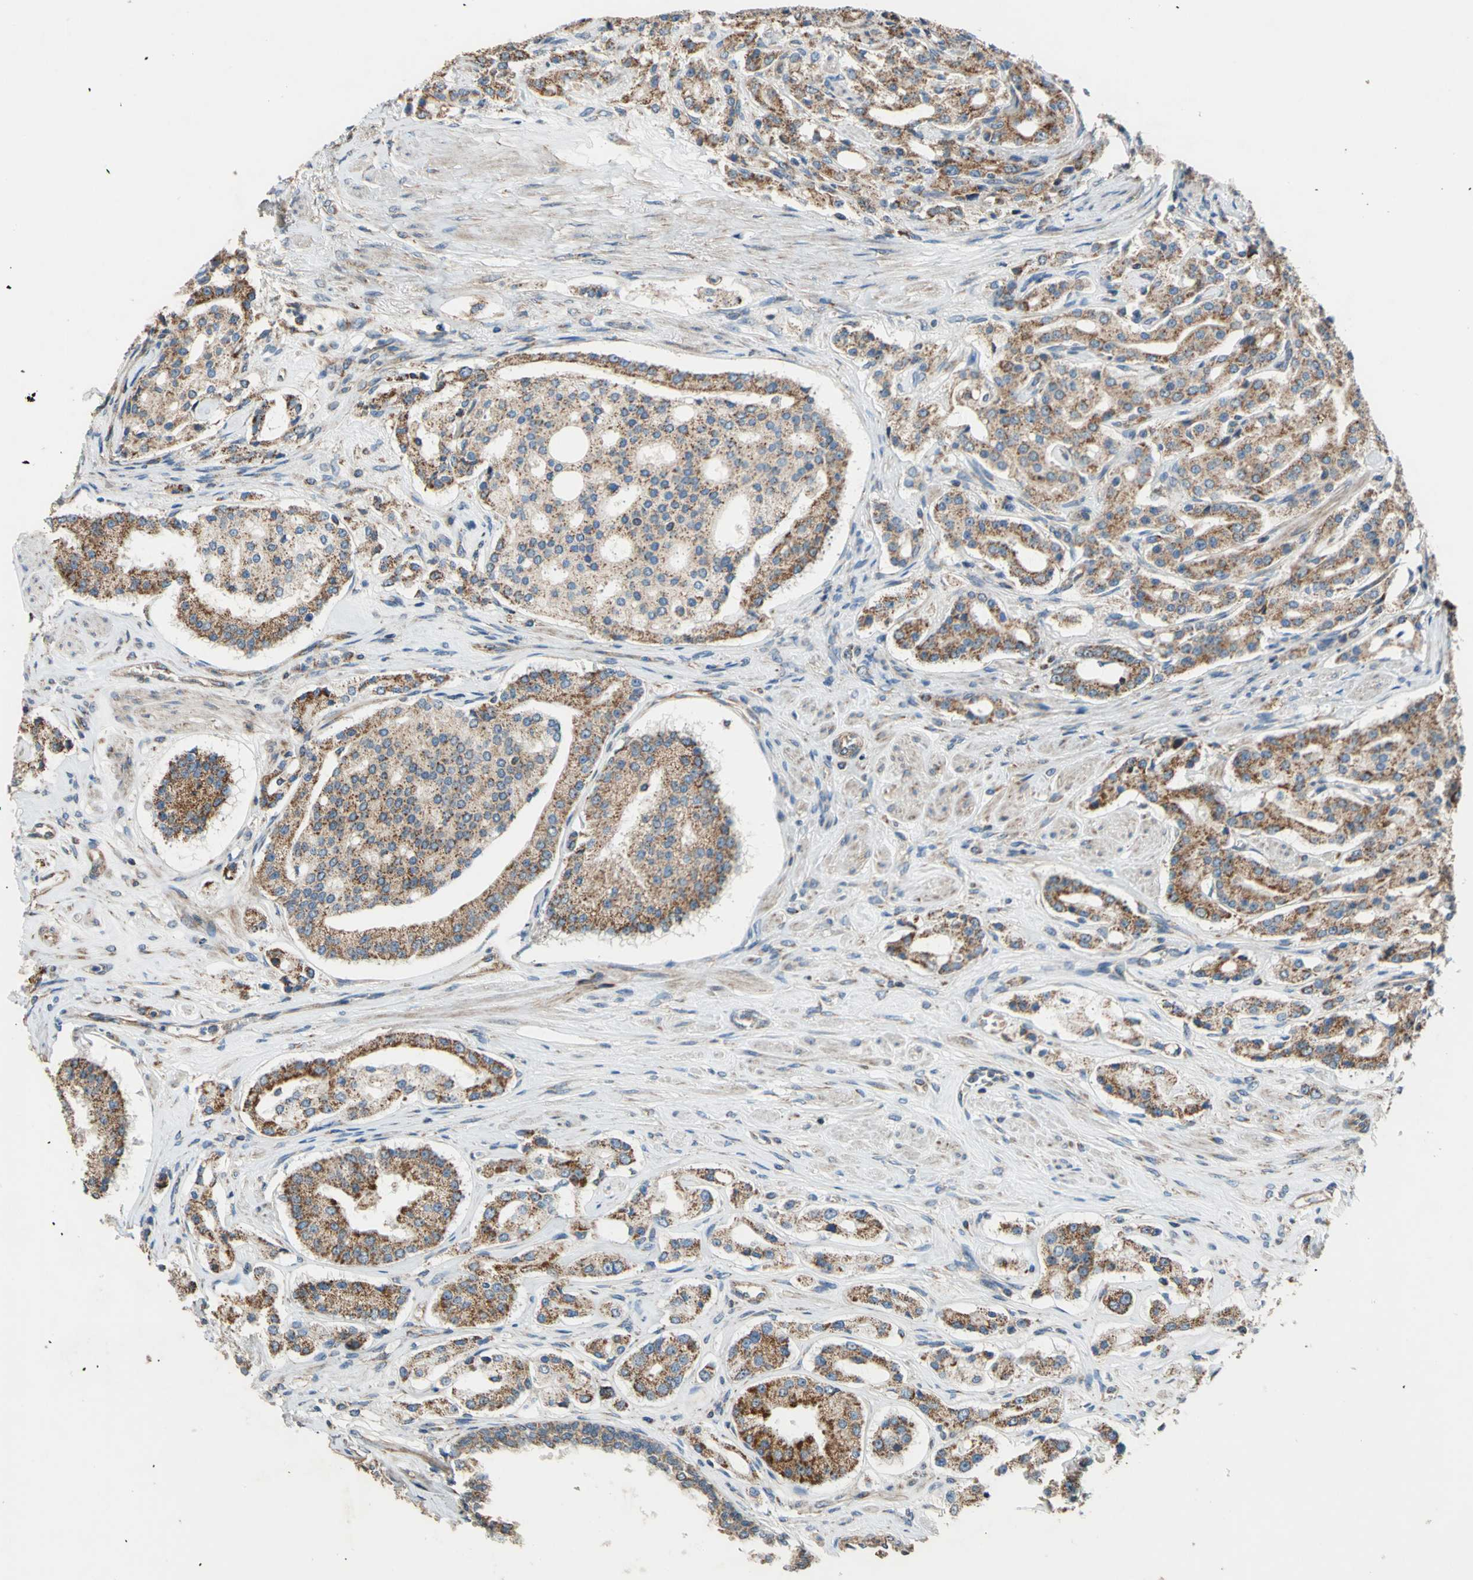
{"staining": {"intensity": "moderate", "quantity": ">75%", "location": "cytoplasmic/membranous"}, "tissue": "prostate cancer", "cell_type": "Tumor cells", "image_type": "cancer", "snomed": [{"axis": "morphology", "description": "Adenocarcinoma, Medium grade"}, {"axis": "topography", "description": "Prostate"}], "caption": "A medium amount of moderate cytoplasmic/membranous staining is present in approximately >75% of tumor cells in prostate adenocarcinoma (medium-grade) tissue. The staining was performed using DAB (3,3'-diaminobenzidine) to visualize the protein expression in brown, while the nuclei were stained in blue with hematoxylin (Magnification: 20x).", "gene": "MRPS22", "patient": {"sex": "male", "age": 72}}